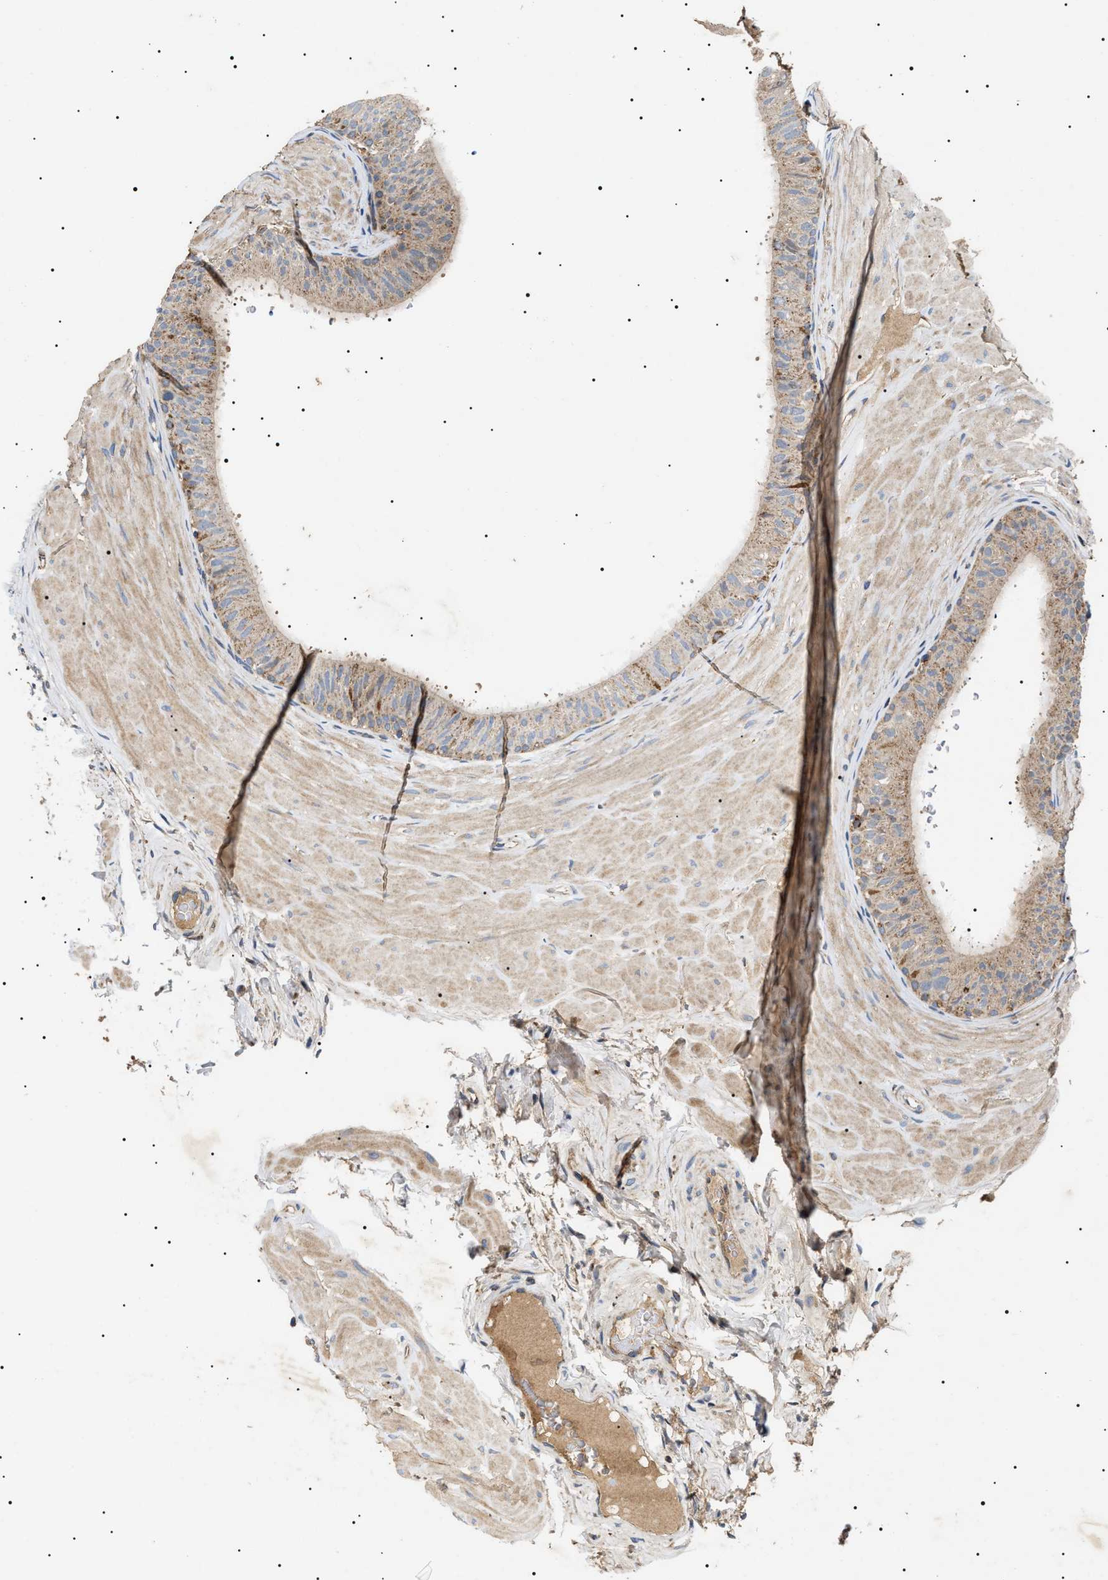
{"staining": {"intensity": "weak", "quantity": ">75%", "location": "cytoplasmic/membranous"}, "tissue": "epididymis", "cell_type": "Glandular cells", "image_type": "normal", "snomed": [{"axis": "morphology", "description": "Normal tissue, NOS"}, {"axis": "topography", "description": "Epididymis"}], "caption": "Immunohistochemistry of benign epididymis displays low levels of weak cytoplasmic/membranous expression in about >75% of glandular cells.", "gene": "OXSM", "patient": {"sex": "male", "age": 34}}